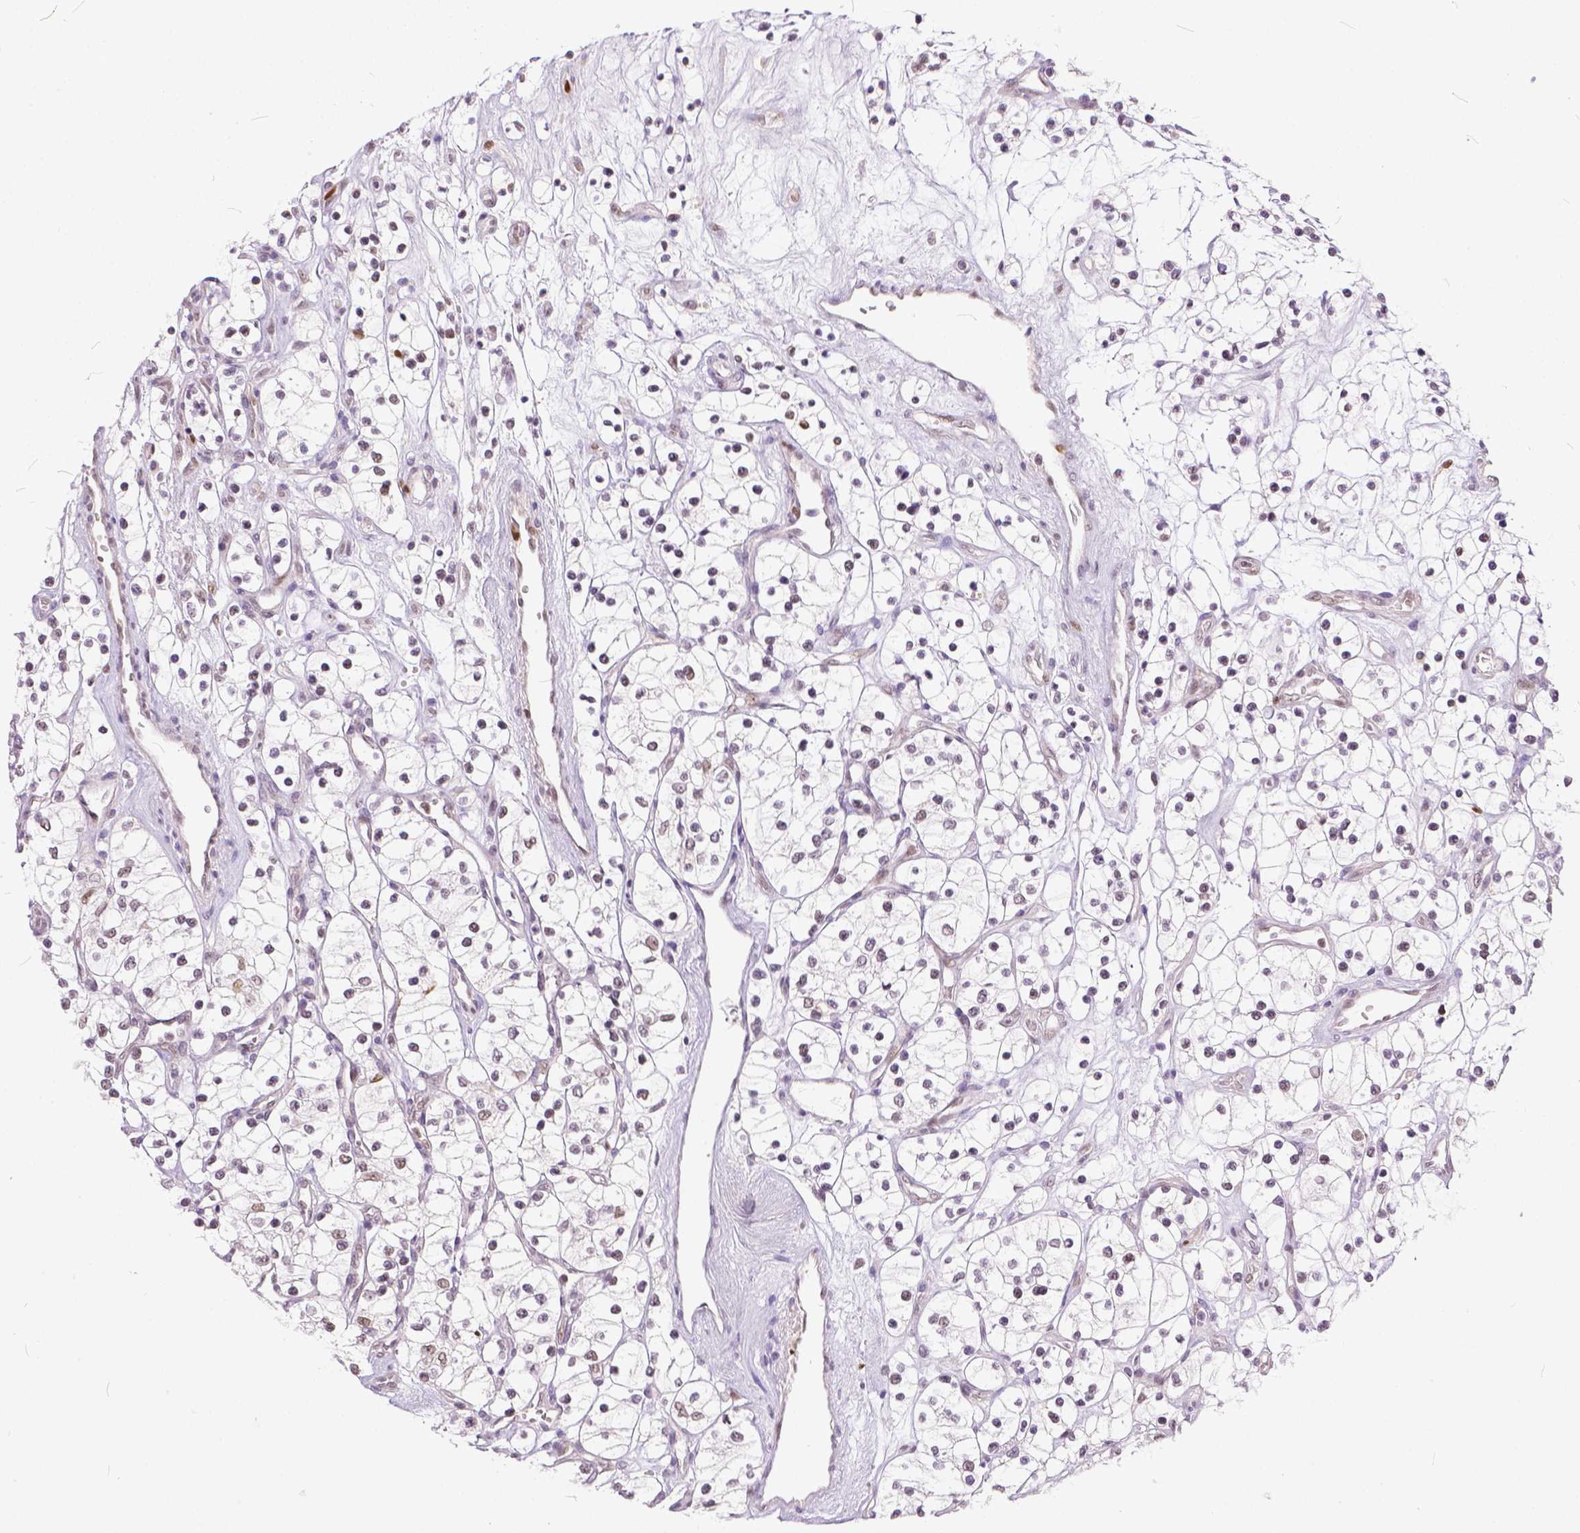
{"staining": {"intensity": "weak", "quantity": "25%-75%", "location": "nuclear"}, "tissue": "renal cancer", "cell_type": "Tumor cells", "image_type": "cancer", "snomed": [{"axis": "morphology", "description": "Adenocarcinoma, NOS"}, {"axis": "topography", "description": "Kidney"}], "caption": "Renal adenocarcinoma stained with immunohistochemistry exhibits weak nuclear staining in about 25%-75% of tumor cells.", "gene": "ERCC1", "patient": {"sex": "female", "age": 69}}